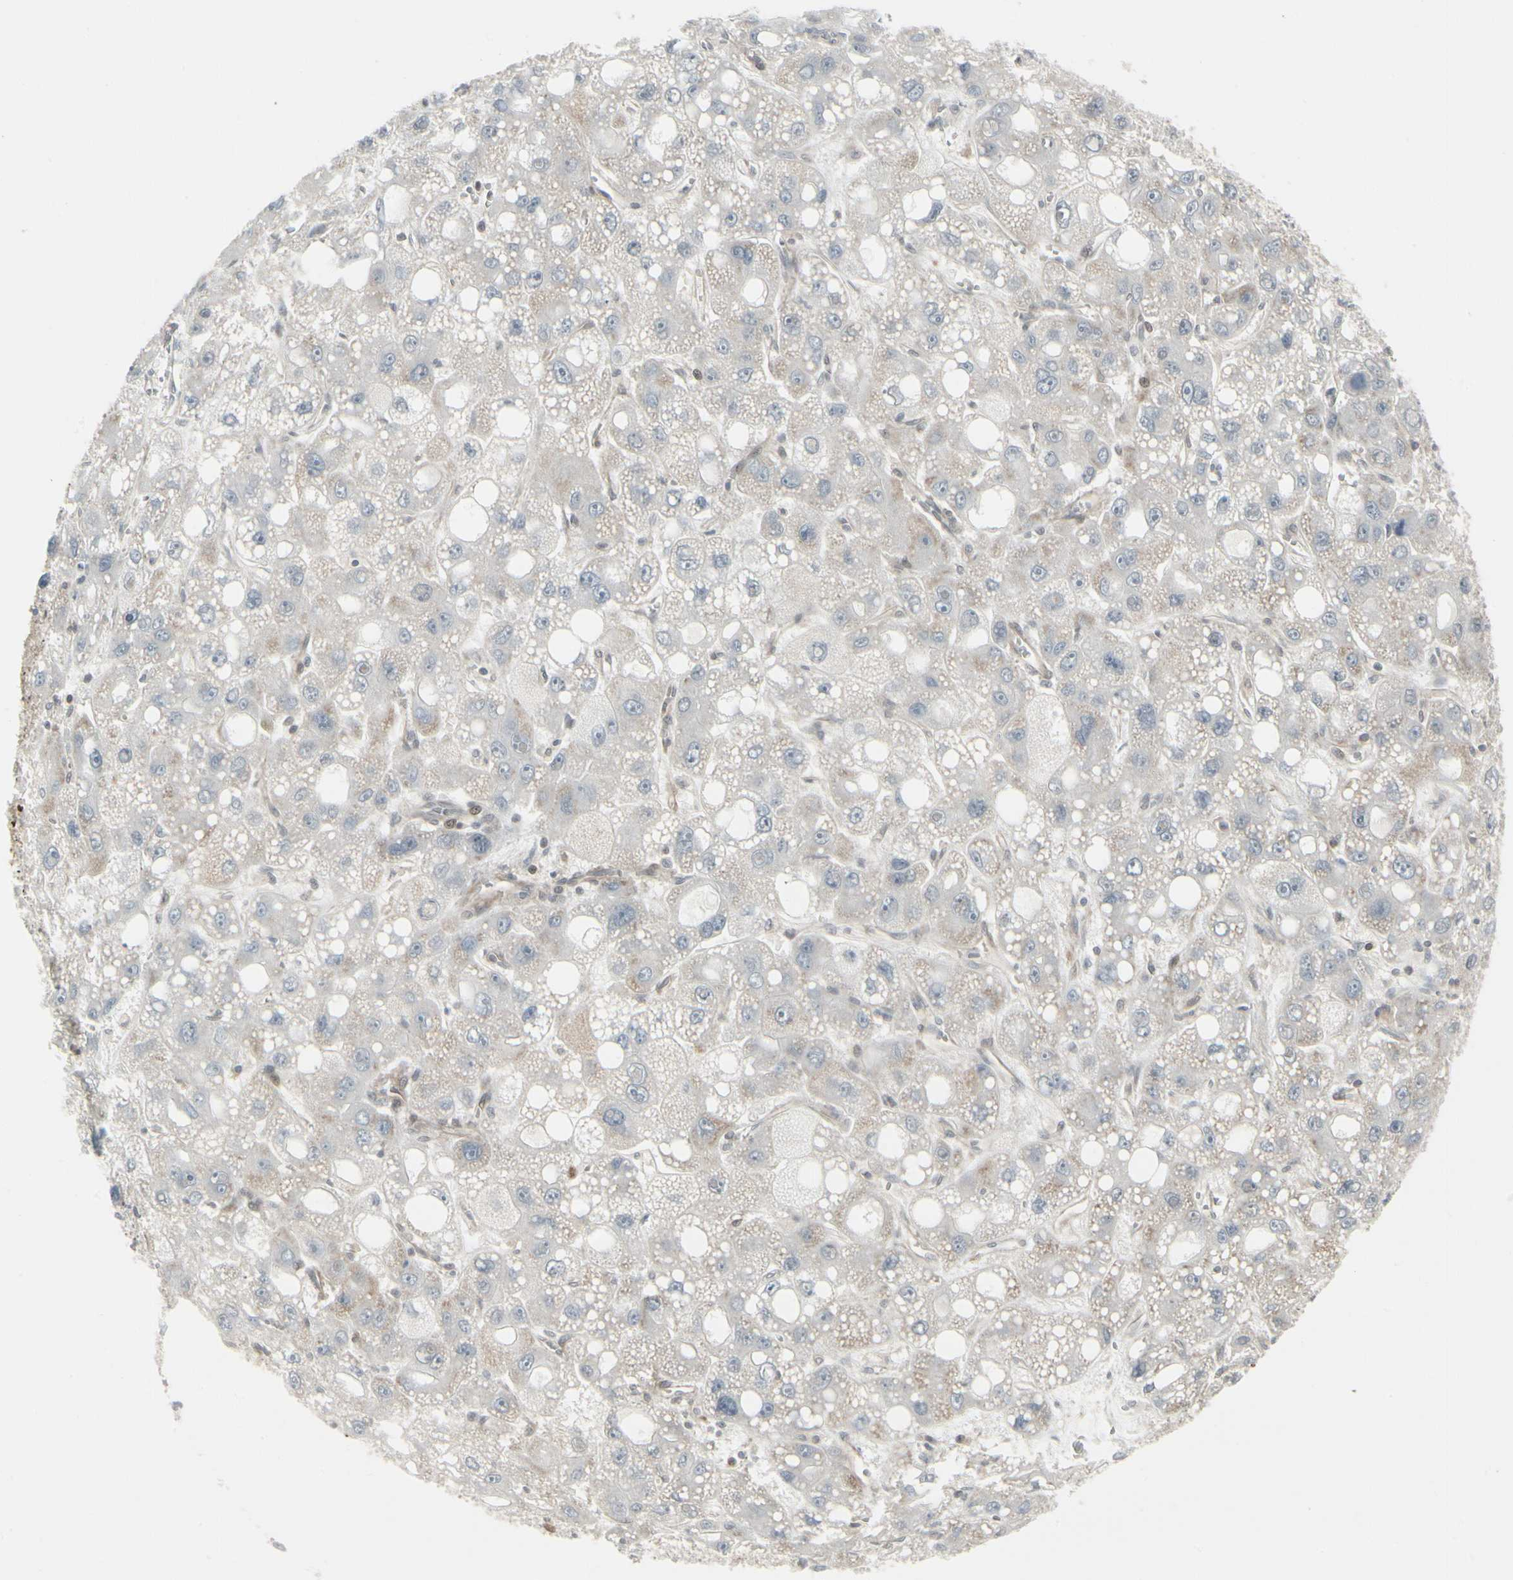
{"staining": {"intensity": "weak", "quantity": ">75%", "location": "cytoplasmic/membranous"}, "tissue": "liver cancer", "cell_type": "Tumor cells", "image_type": "cancer", "snomed": [{"axis": "morphology", "description": "Carcinoma, Hepatocellular, NOS"}, {"axis": "topography", "description": "Liver"}], "caption": "IHC histopathology image of neoplastic tissue: liver cancer stained using immunohistochemistry exhibits low levels of weak protein expression localized specifically in the cytoplasmic/membranous of tumor cells, appearing as a cytoplasmic/membranous brown color.", "gene": "IGFBP6", "patient": {"sex": "male", "age": 55}}